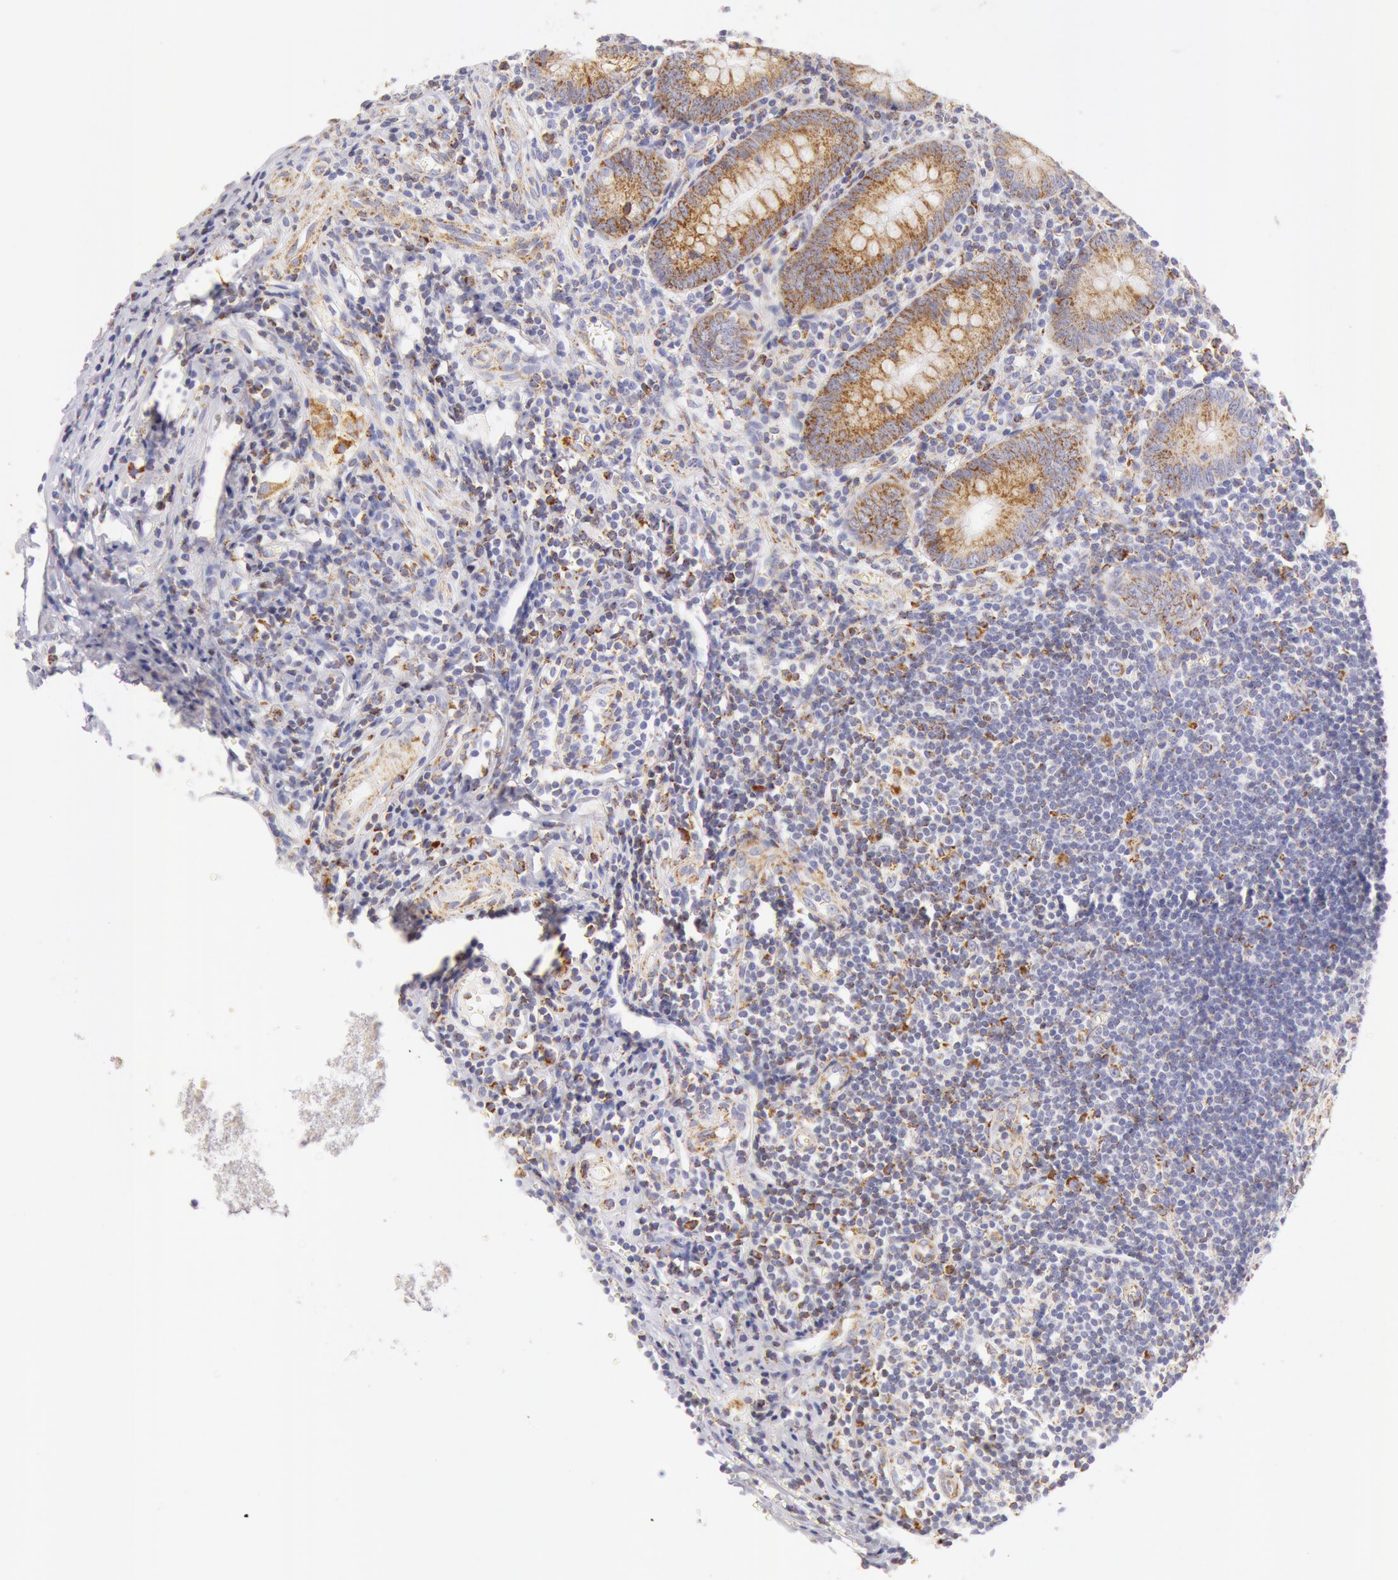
{"staining": {"intensity": "weak", "quantity": ">75%", "location": "cytoplasmic/membranous"}, "tissue": "appendix", "cell_type": "Glandular cells", "image_type": "normal", "snomed": [{"axis": "morphology", "description": "Normal tissue, NOS"}, {"axis": "topography", "description": "Appendix"}], "caption": "Brown immunohistochemical staining in unremarkable human appendix displays weak cytoplasmic/membranous expression in approximately >75% of glandular cells.", "gene": "ATP5F1B", "patient": {"sex": "female", "age": 19}}